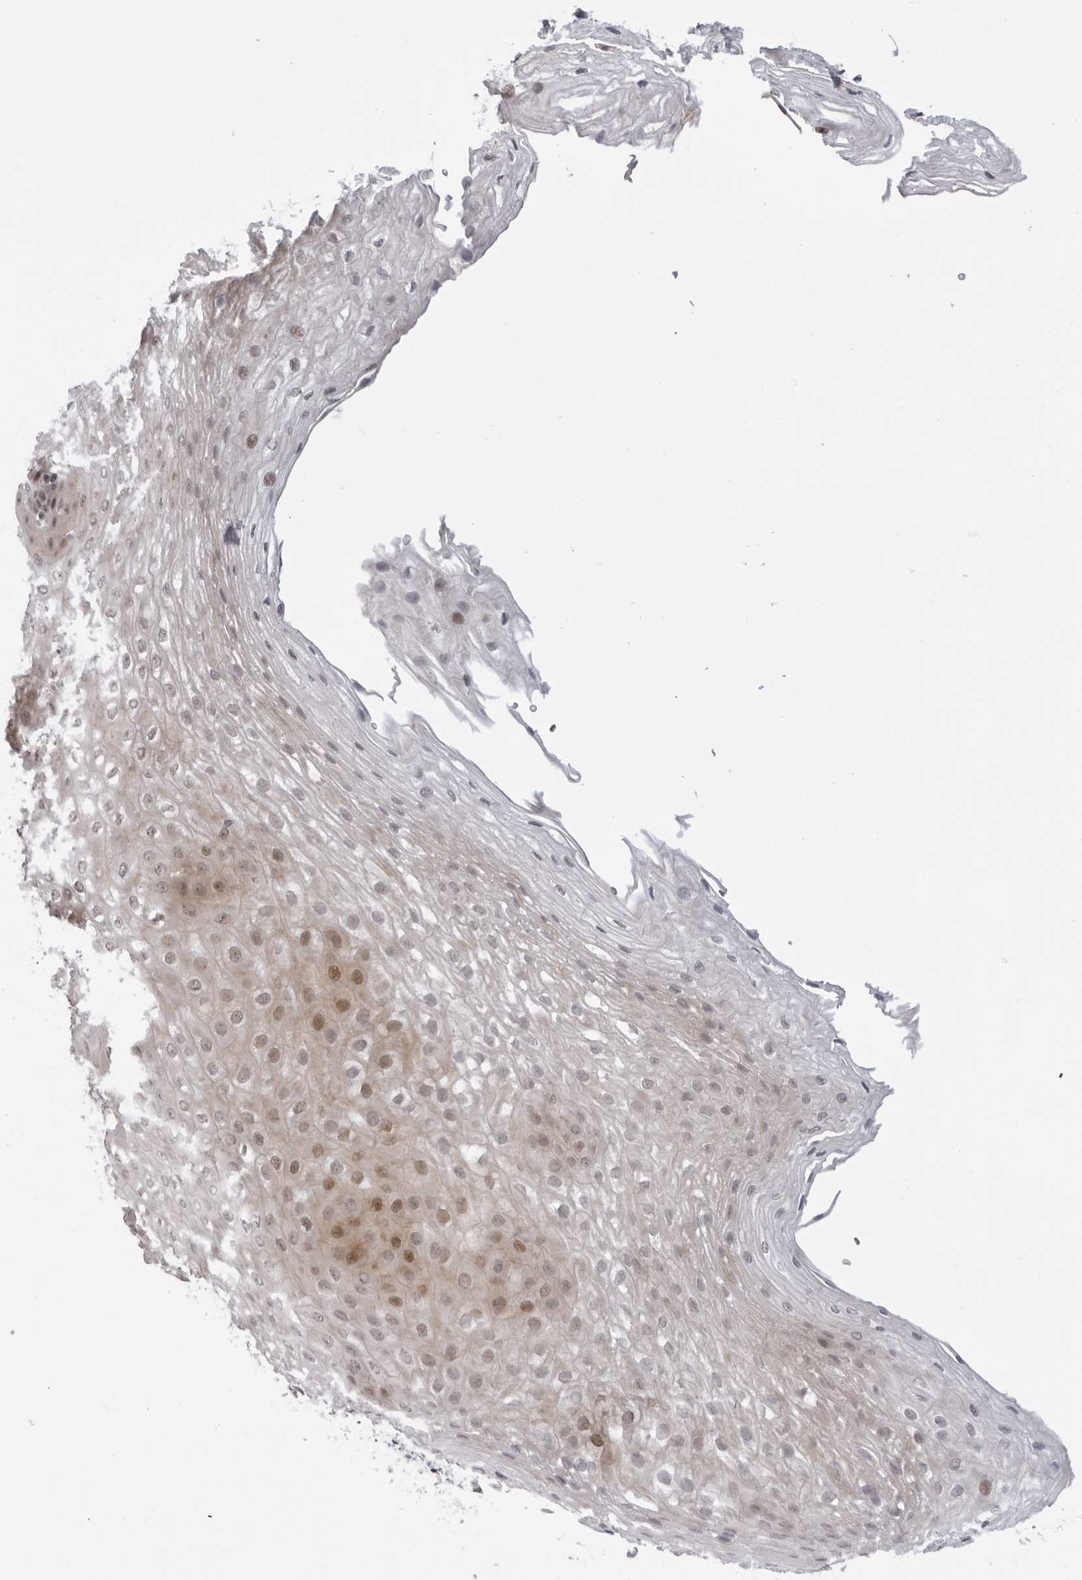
{"staining": {"intensity": "moderate", "quantity": "25%-75%", "location": "nuclear"}, "tissue": "esophagus", "cell_type": "Squamous epithelial cells", "image_type": "normal", "snomed": [{"axis": "morphology", "description": "Normal tissue, NOS"}, {"axis": "topography", "description": "Esophagus"}], "caption": "The histopathology image exhibits immunohistochemical staining of normal esophagus. There is moderate nuclear staining is seen in about 25%-75% of squamous epithelial cells. The staining is performed using DAB brown chromogen to label protein expression. The nuclei are counter-stained blue using hematoxylin.", "gene": "ALPK2", "patient": {"sex": "female", "age": 66}}